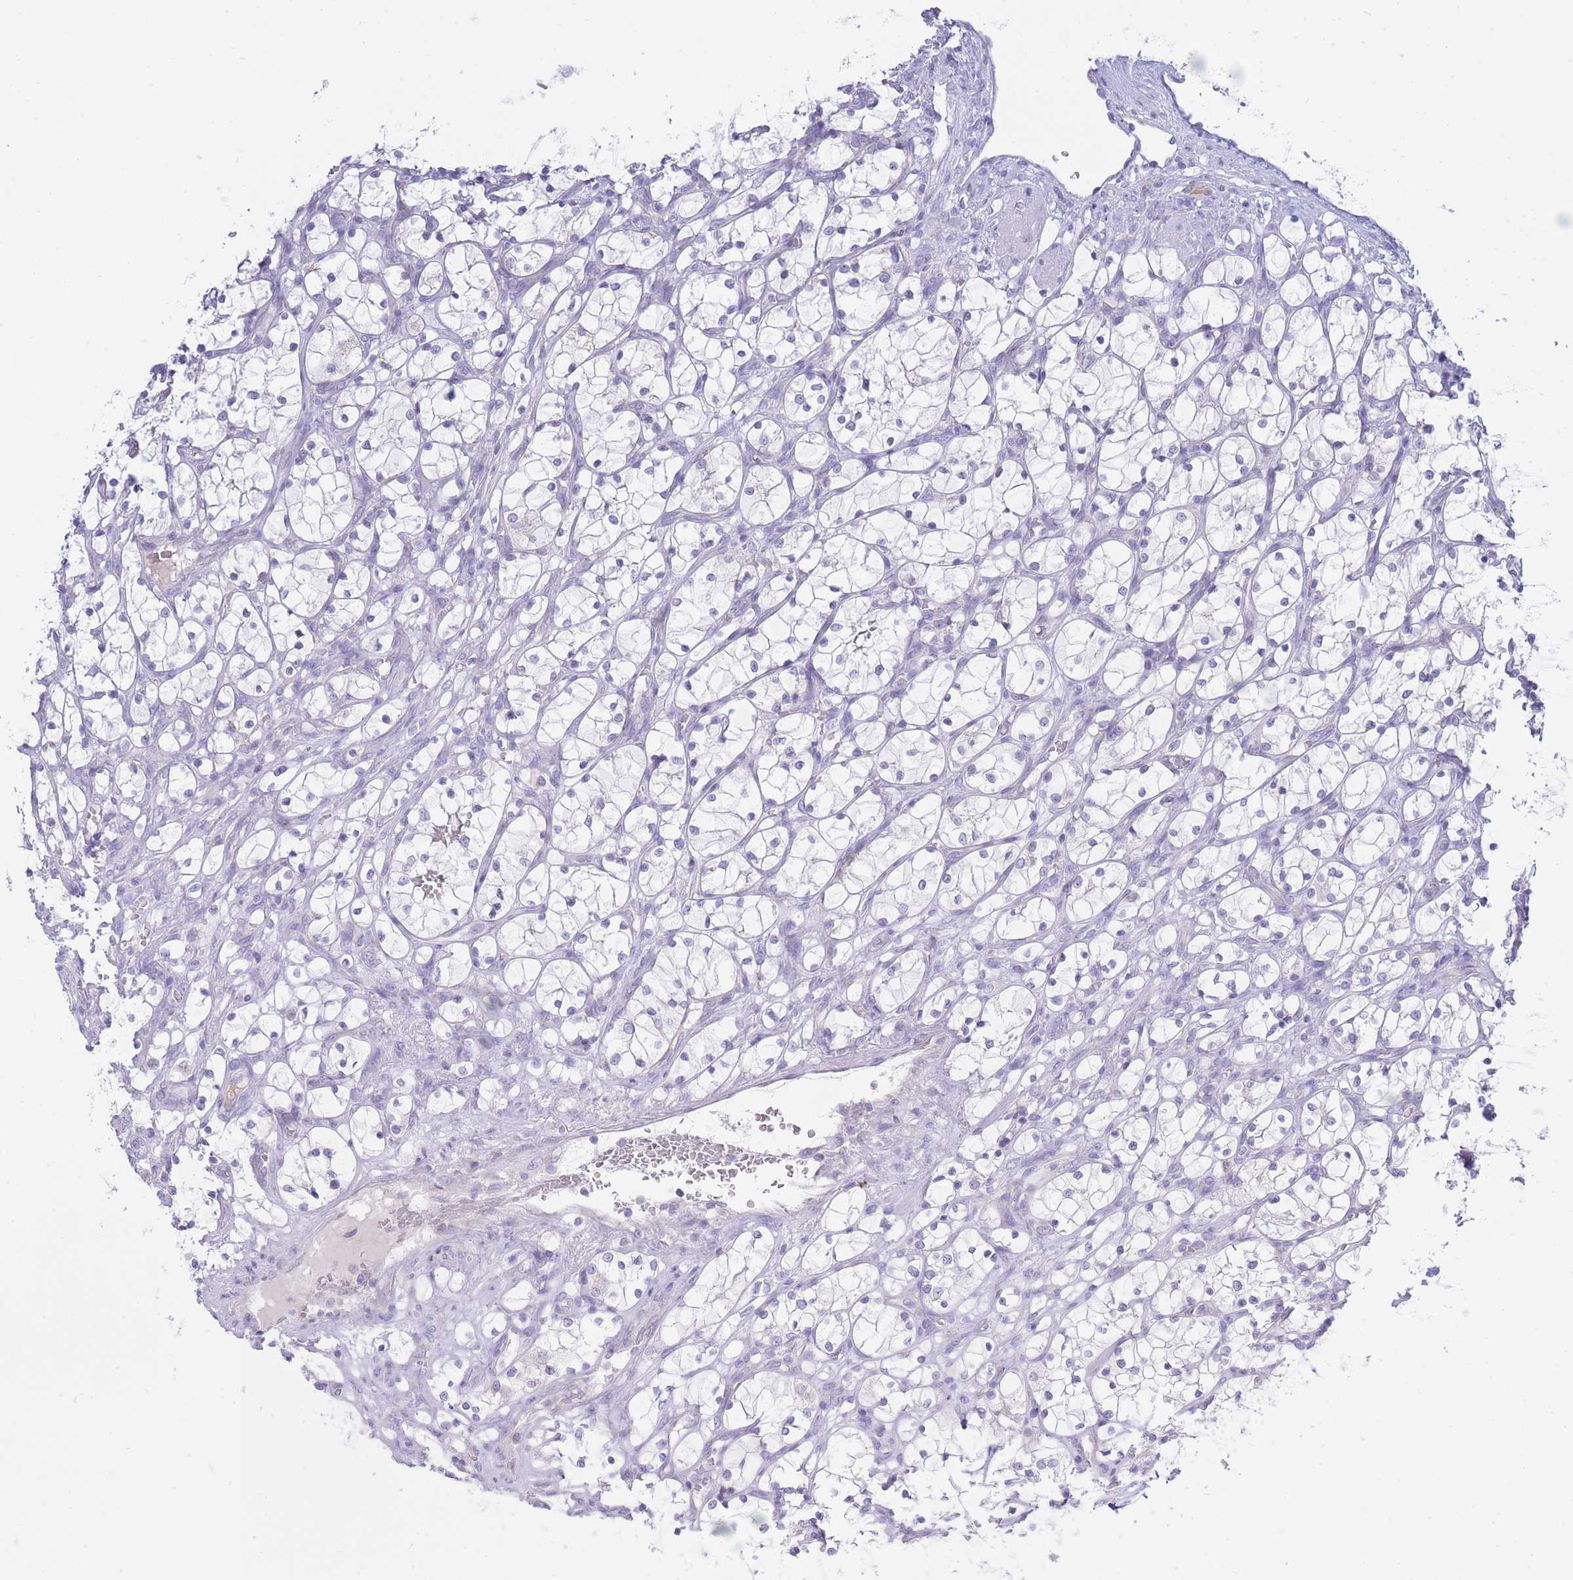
{"staining": {"intensity": "negative", "quantity": "none", "location": "none"}, "tissue": "renal cancer", "cell_type": "Tumor cells", "image_type": "cancer", "snomed": [{"axis": "morphology", "description": "Adenocarcinoma, NOS"}, {"axis": "topography", "description": "Kidney"}], "caption": "An immunohistochemistry histopathology image of adenocarcinoma (renal) is shown. There is no staining in tumor cells of adenocarcinoma (renal). (Immunohistochemistry (ihc), brightfield microscopy, high magnification).", "gene": "NANP", "patient": {"sex": "female", "age": 69}}